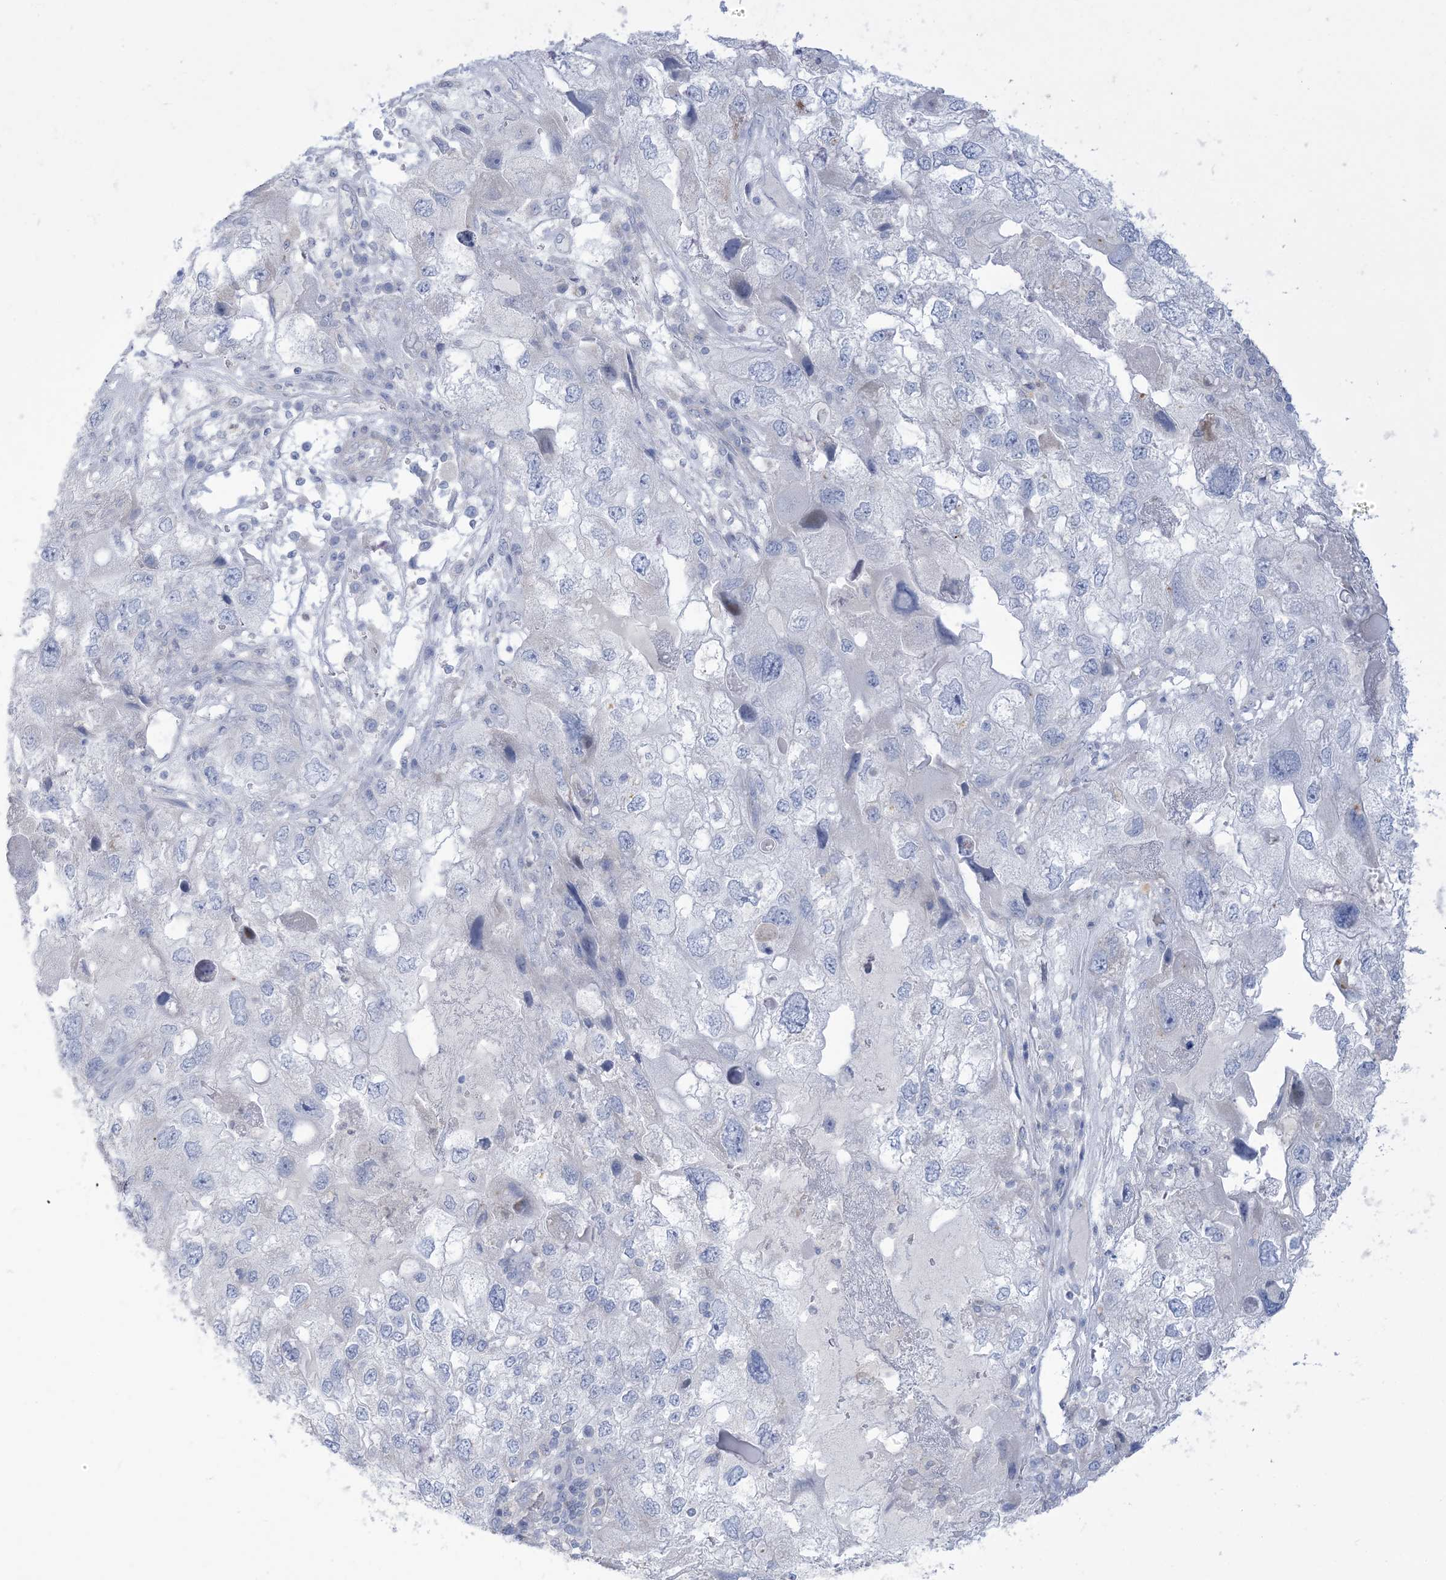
{"staining": {"intensity": "negative", "quantity": "none", "location": "none"}, "tissue": "endometrial cancer", "cell_type": "Tumor cells", "image_type": "cancer", "snomed": [{"axis": "morphology", "description": "Adenocarcinoma, NOS"}, {"axis": "topography", "description": "Endometrium"}], "caption": "Immunohistochemistry of endometrial cancer (adenocarcinoma) demonstrates no expression in tumor cells.", "gene": "MTHFD2L", "patient": {"sex": "female", "age": 49}}